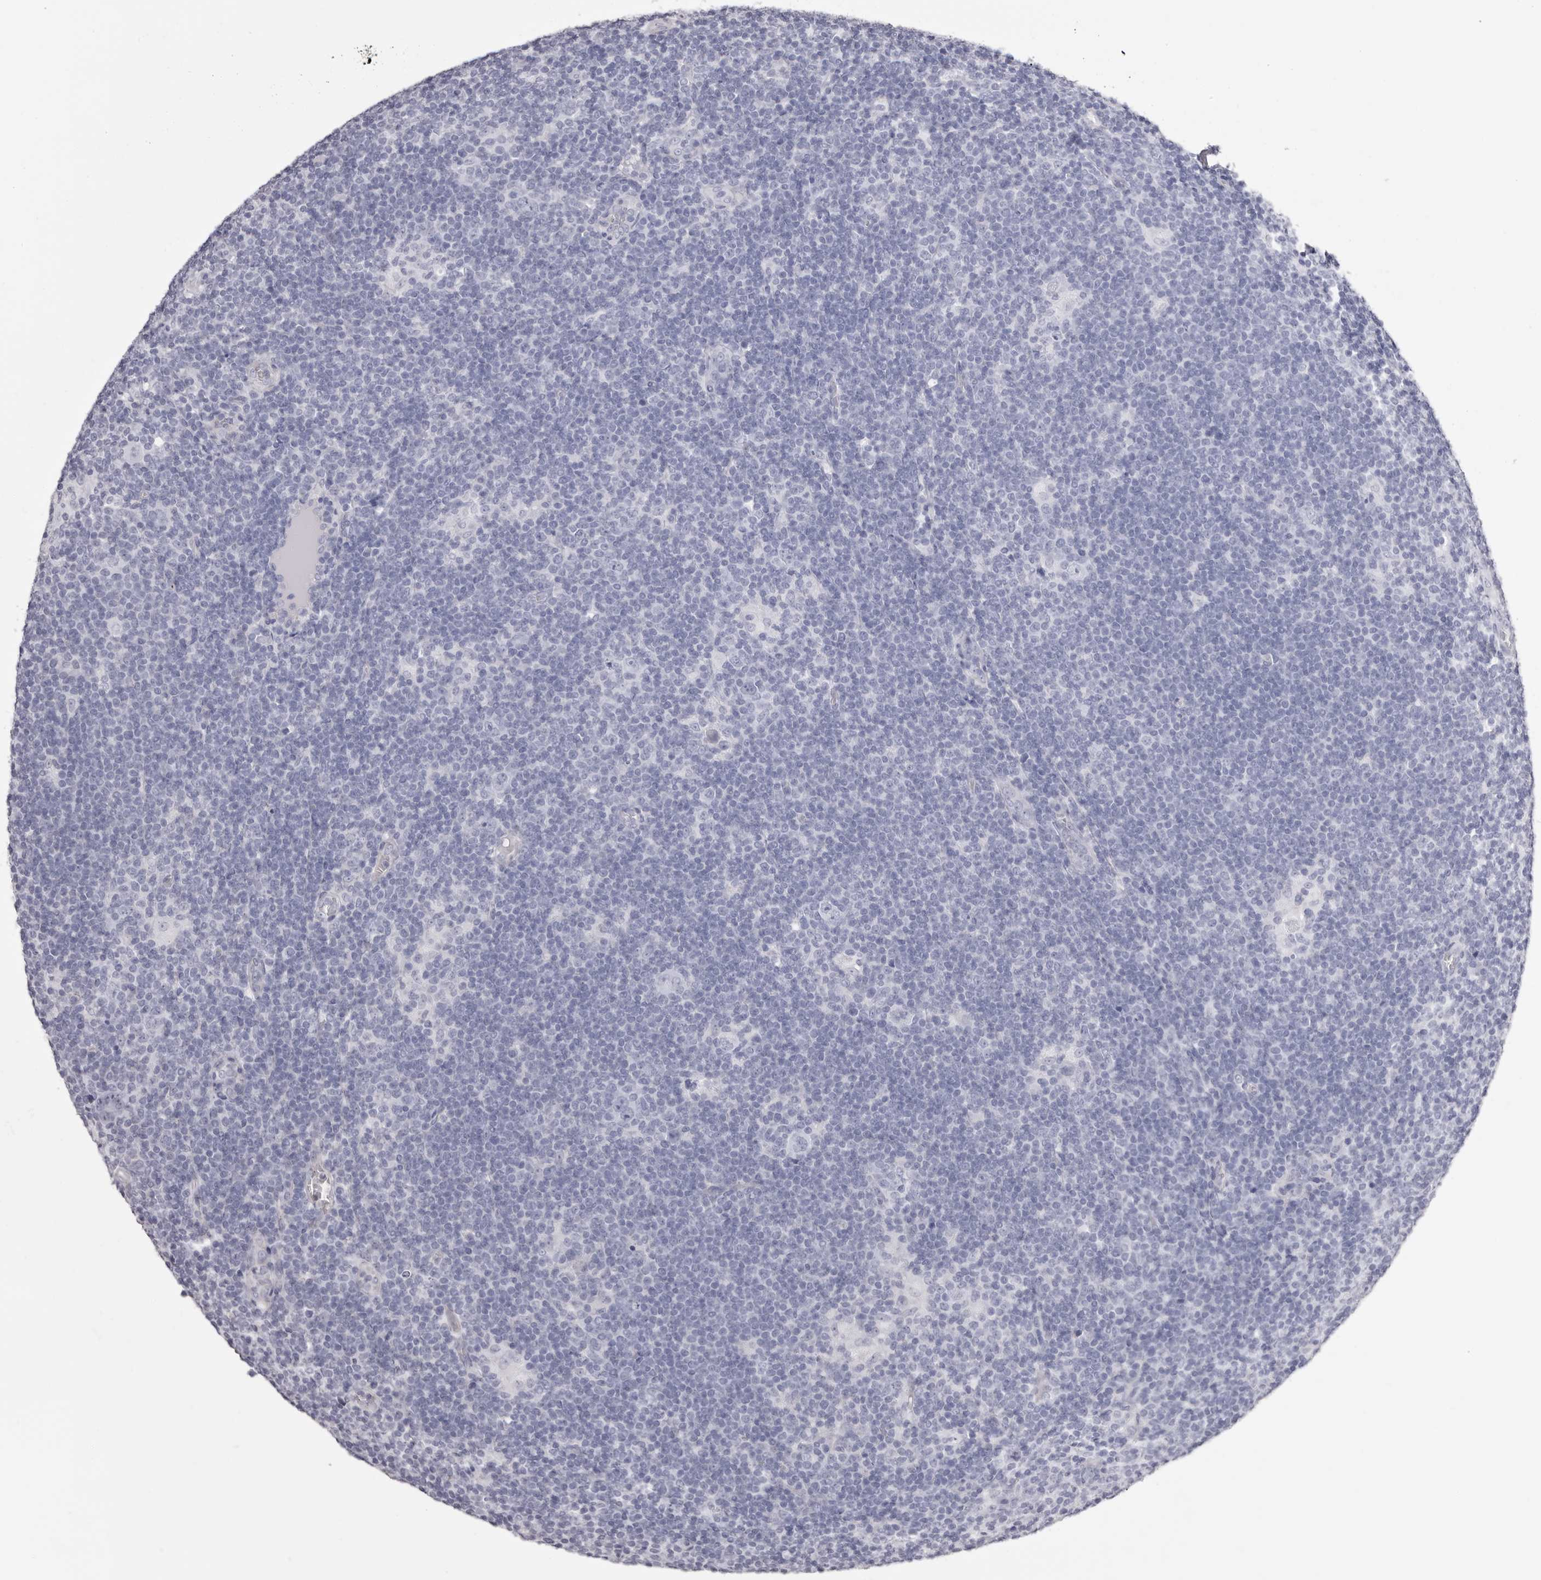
{"staining": {"intensity": "negative", "quantity": "none", "location": "none"}, "tissue": "lymphoma", "cell_type": "Tumor cells", "image_type": "cancer", "snomed": [{"axis": "morphology", "description": "Hodgkin's disease, NOS"}, {"axis": "topography", "description": "Lymph node"}], "caption": "DAB immunohistochemical staining of human lymphoma reveals no significant staining in tumor cells.", "gene": "PEG10", "patient": {"sex": "female", "age": 57}}